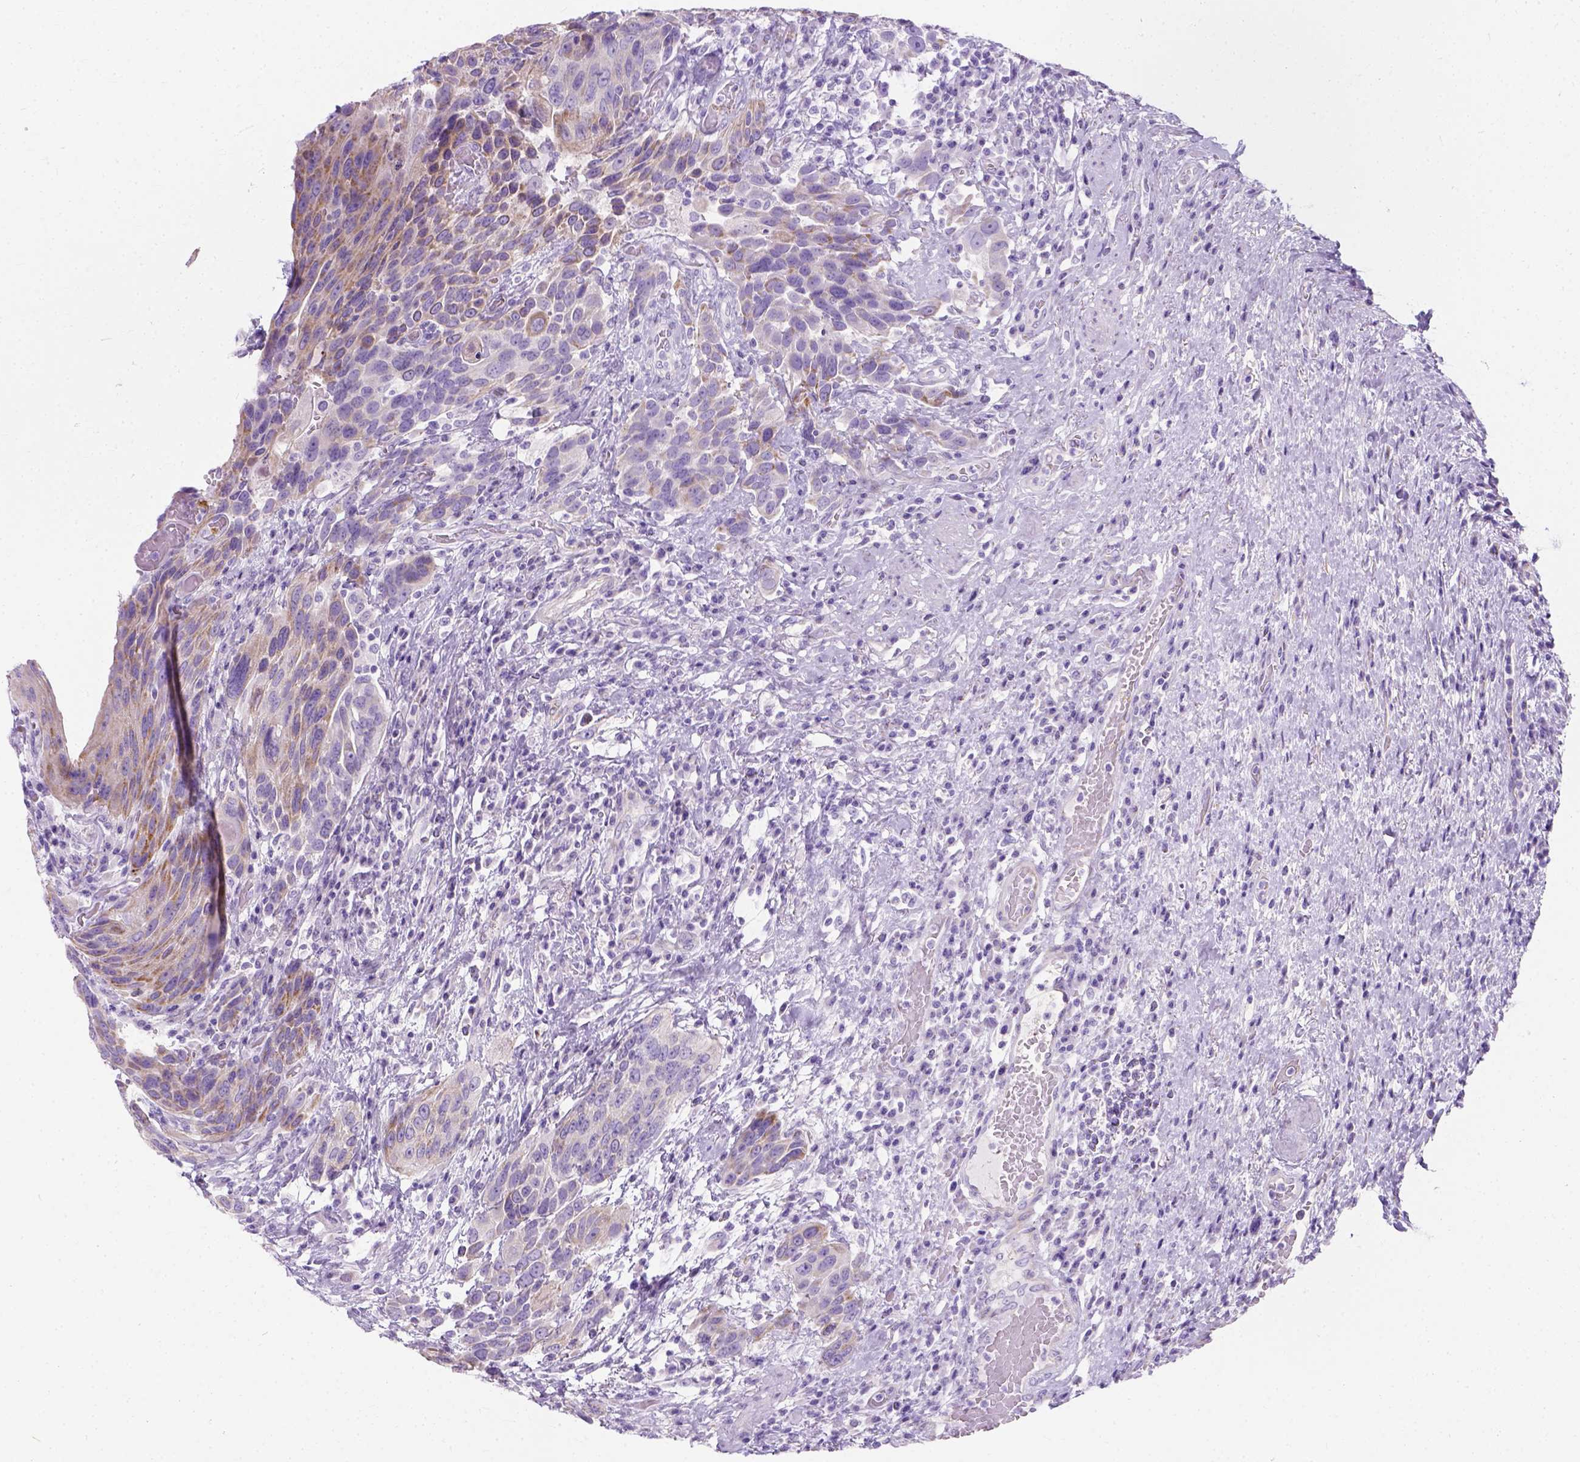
{"staining": {"intensity": "moderate", "quantity": "25%-75%", "location": "cytoplasmic/membranous"}, "tissue": "urothelial cancer", "cell_type": "Tumor cells", "image_type": "cancer", "snomed": [{"axis": "morphology", "description": "Urothelial carcinoma, High grade"}, {"axis": "topography", "description": "Urinary bladder"}], "caption": "Protein analysis of urothelial cancer tissue demonstrates moderate cytoplasmic/membranous positivity in approximately 25%-75% of tumor cells.", "gene": "MYH15", "patient": {"sex": "female", "age": 70}}